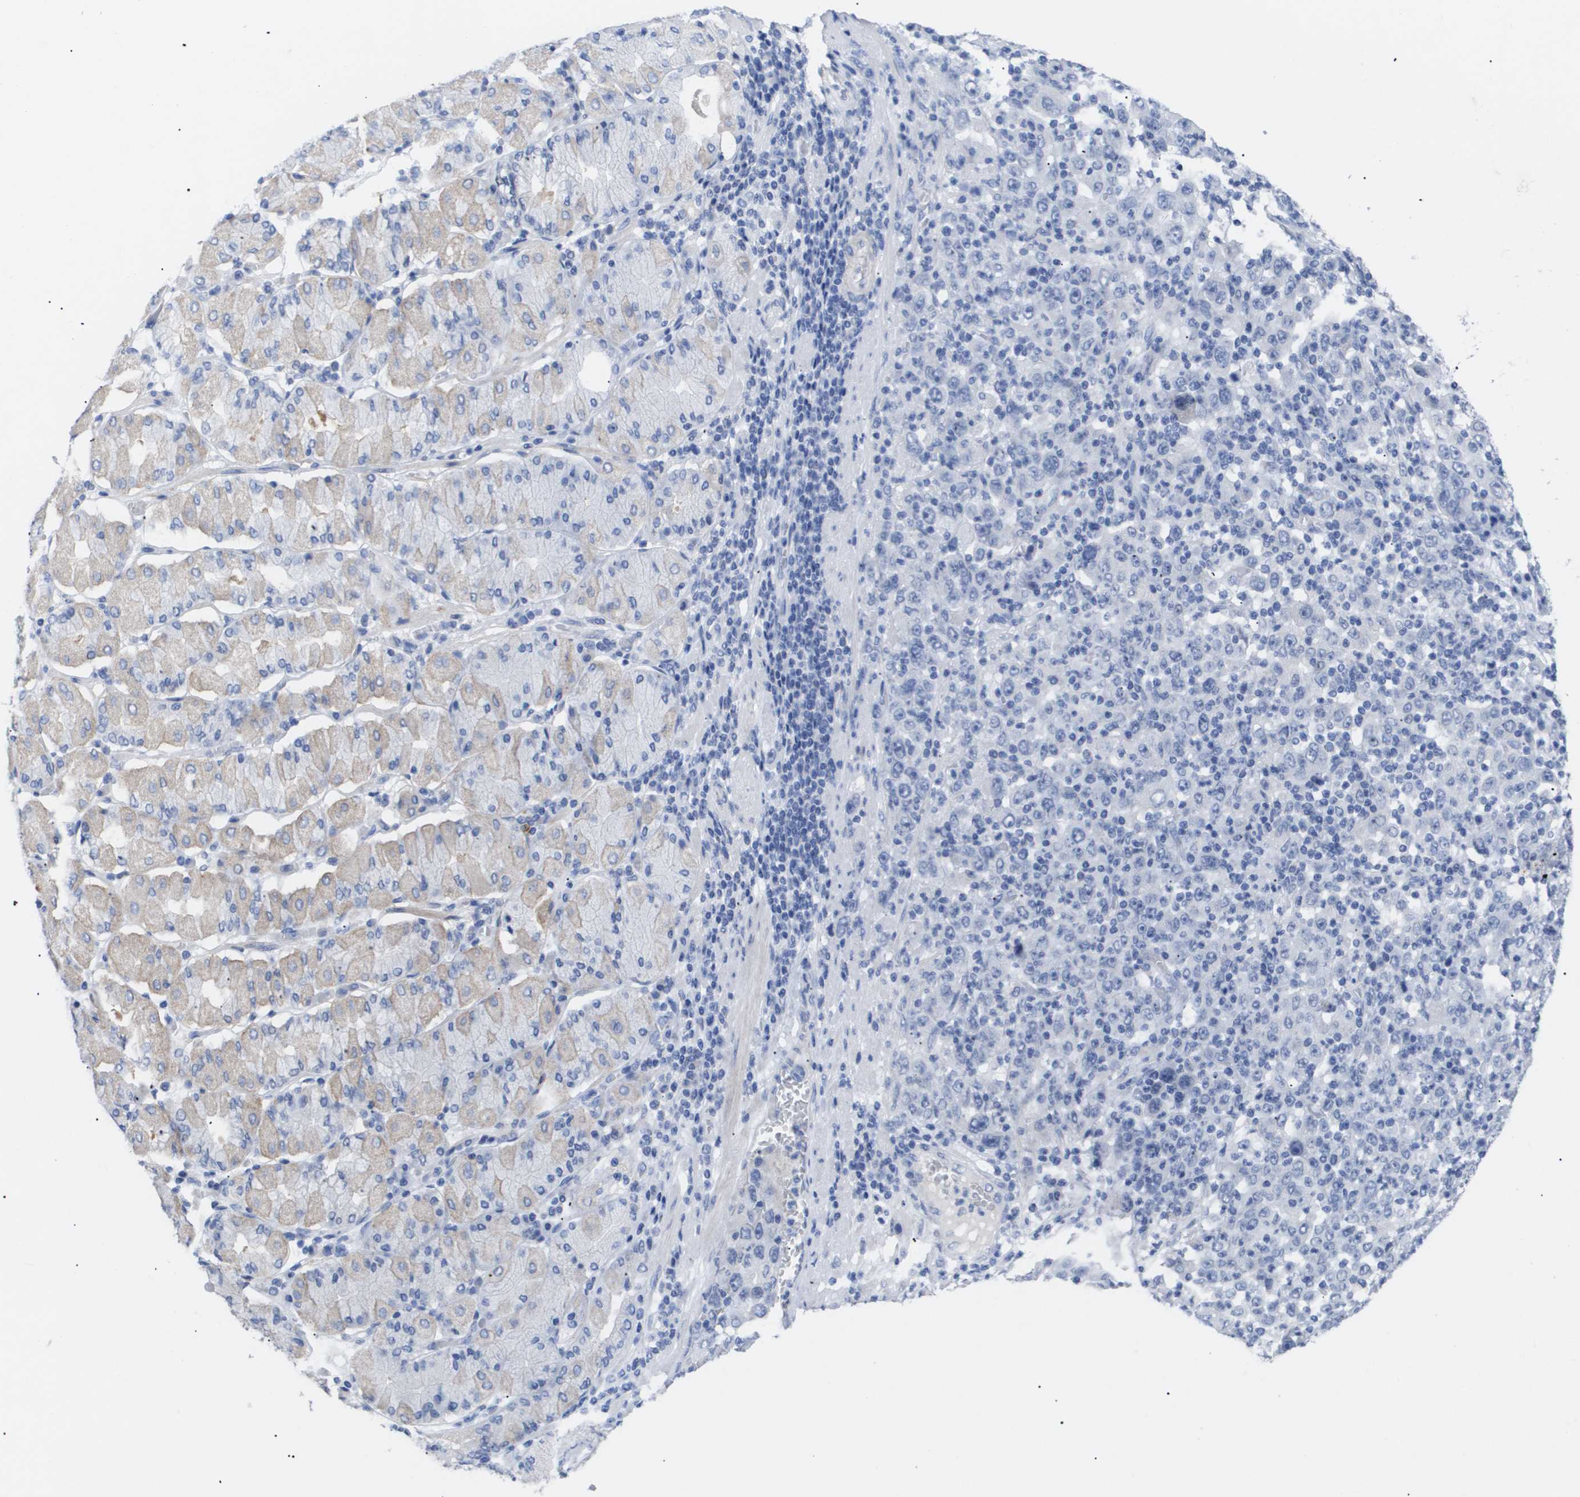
{"staining": {"intensity": "negative", "quantity": "none", "location": "none"}, "tissue": "stomach cancer", "cell_type": "Tumor cells", "image_type": "cancer", "snomed": [{"axis": "morphology", "description": "Normal tissue, NOS"}, {"axis": "morphology", "description": "Adenocarcinoma, NOS"}, {"axis": "topography", "description": "Stomach, upper"}, {"axis": "topography", "description": "Stomach"}], "caption": "Stomach cancer (adenocarcinoma) stained for a protein using immunohistochemistry displays no positivity tumor cells.", "gene": "CAV3", "patient": {"sex": "male", "age": 59}}